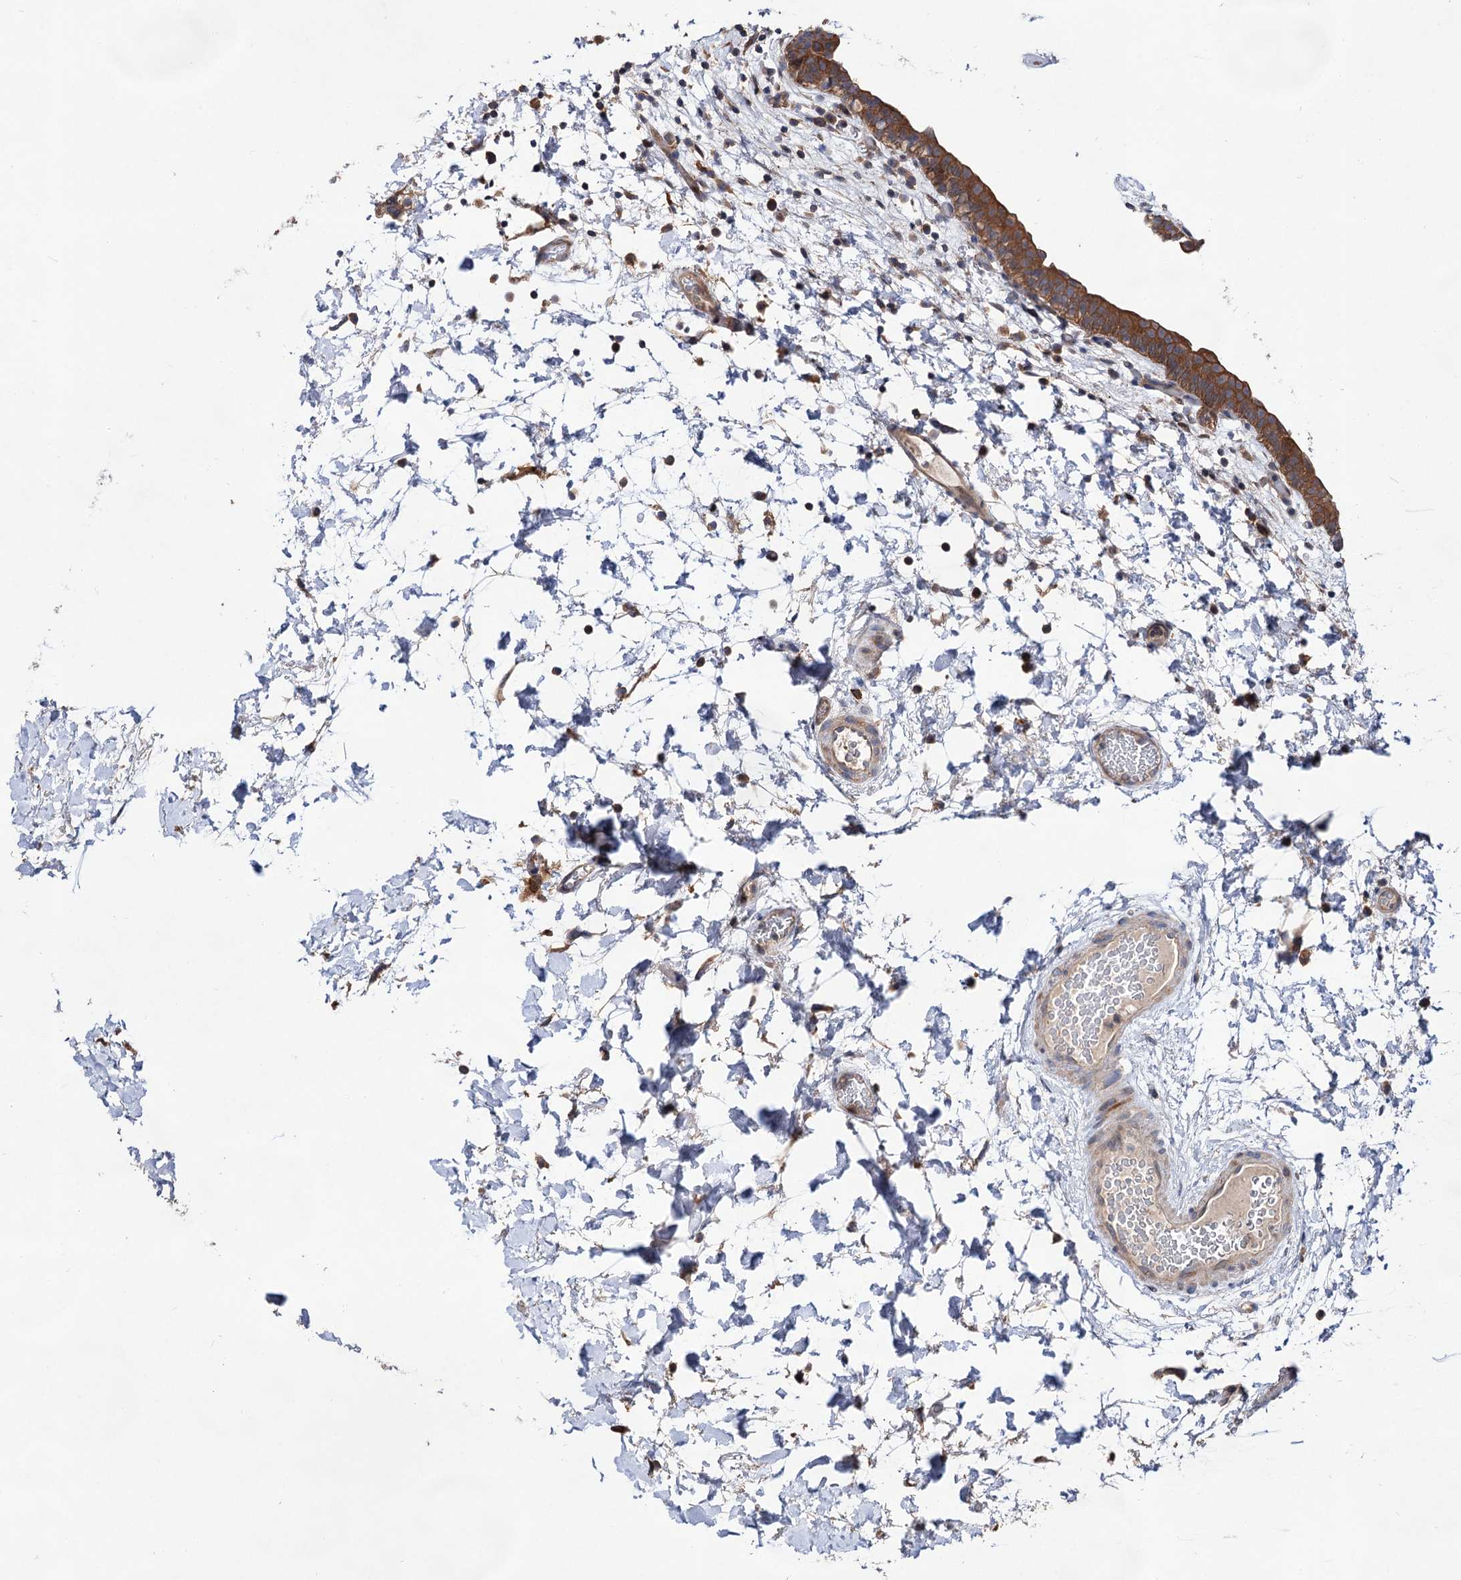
{"staining": {"intensity": "strong", "quantity": ">75%", "location": "cytoplasmic/membranous"}, "tissue": "urinary bladder", "cell_type": "Urothelial cells", "image_type": "normal", "snomed": [{"axis": "morphology", "description": "Normal tissue, NOS"}, {"axis": "topography", "description": "Urinary bladder"}], "caption": "Strong cytoplasmic/membranous expression is appreciated in approximately >75% of urothelial cells in unremarkable urinary bladder. The staining is performed using DAB (3,3'-diaminobenzidine) brown chromogen to label protein expression. The nuclei are counter-stained blue using hematoxylin.", "gene": "NAA25", "patient": {"sex": "male", "age": 83}}